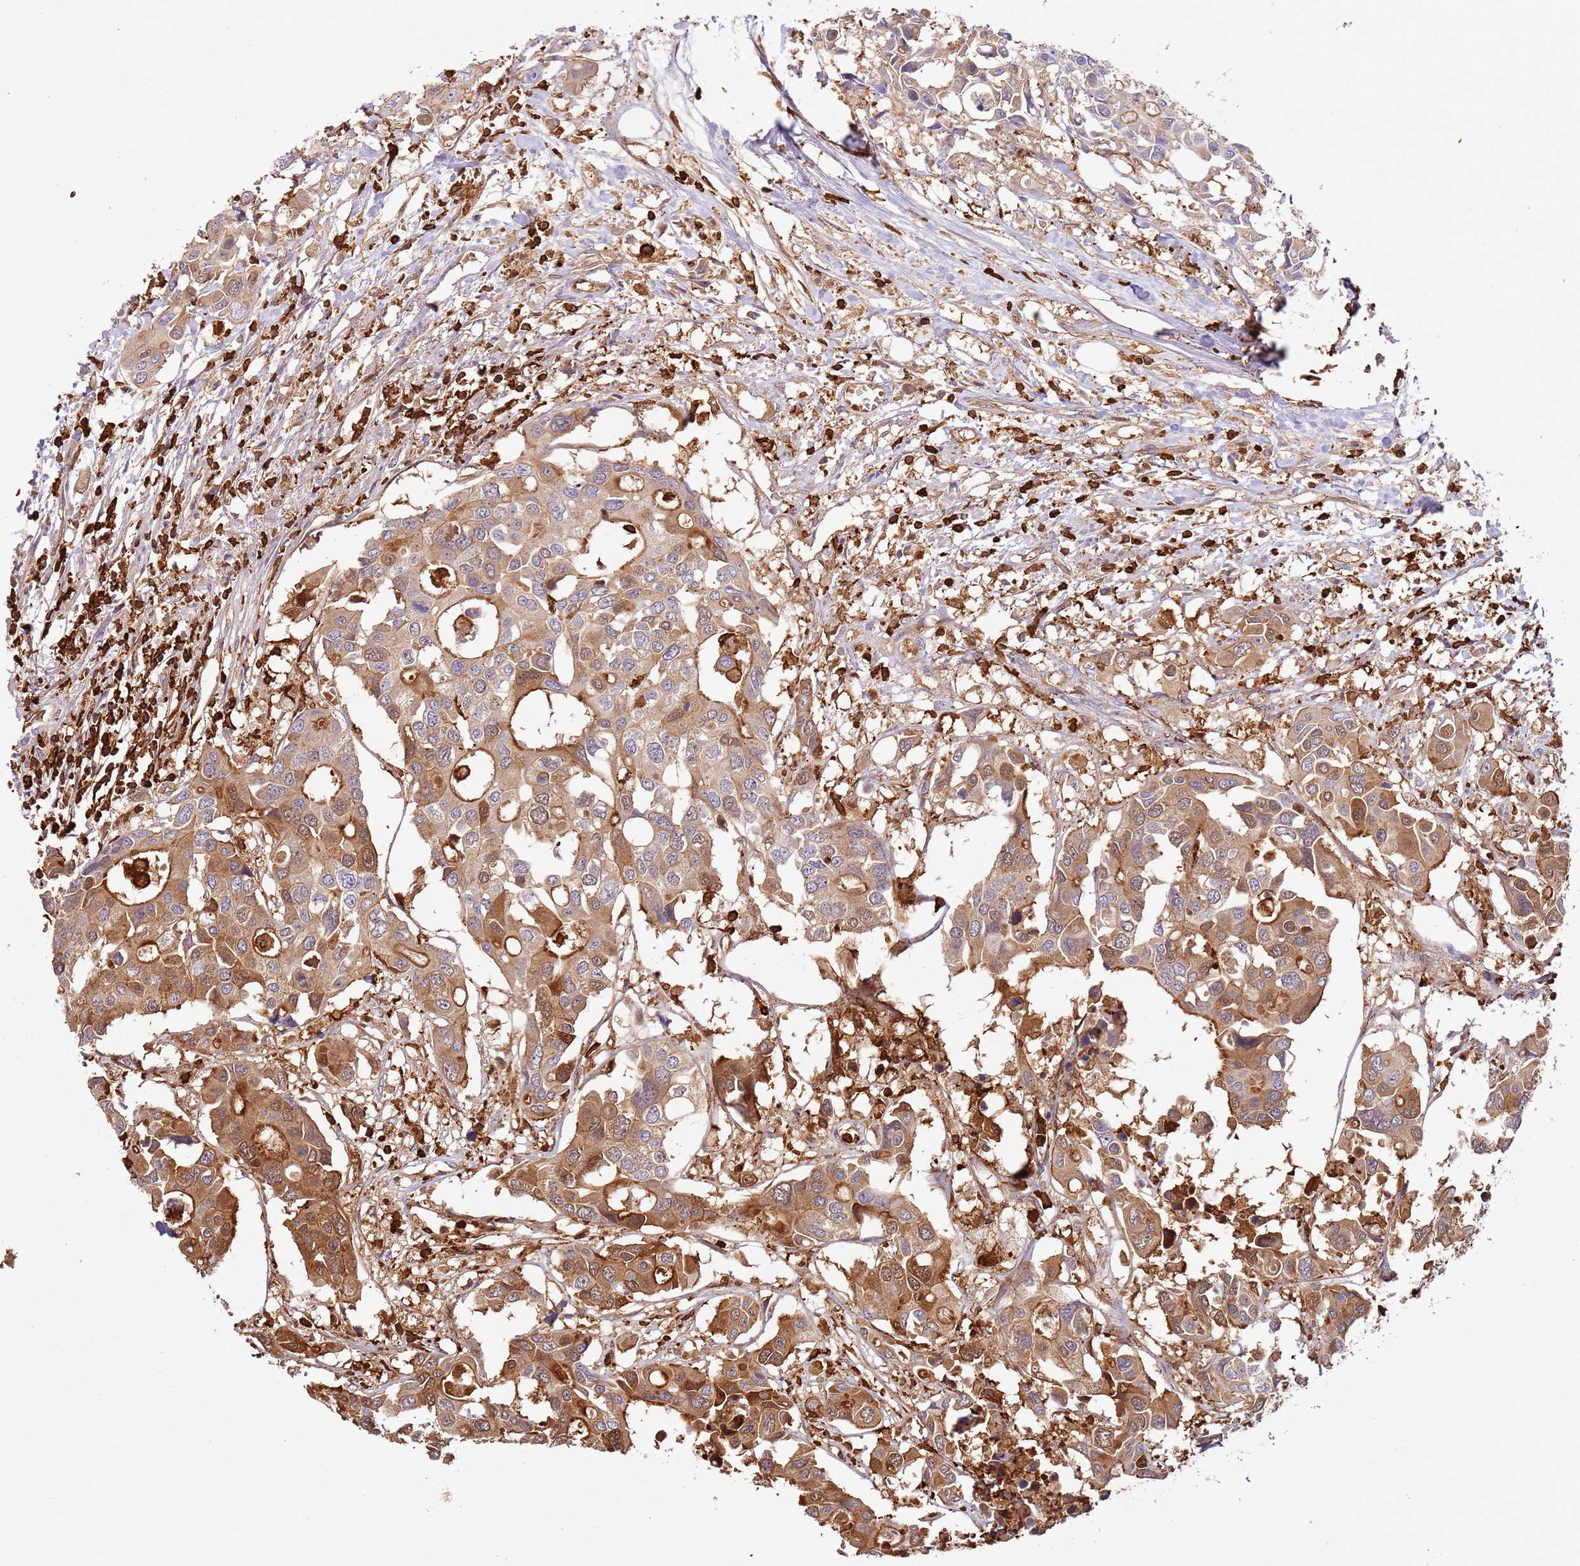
{"staining": {"intensity": "moderate", "quantity": ">75%", "location": "cytoplasmic/membranous"}, "tissue": "colorectal cancer", "cell_type": "Tumor cells", "image_type": "cancer", "snomed": [{"axis": "morphology", "description": "Adenocarcinoma, NOS"}, {"axis": "topography", "description": "Colon"}], "caption": "This histopathology image demonstrates immunohistochemistry staining of adenocarcinoma (colorectal), with medium moderate cytoplasmic/membranous staining in approximately >75% of tumor cells.", "gene": "OR6P1", "patient": {"sex": "male", "age": 77}}